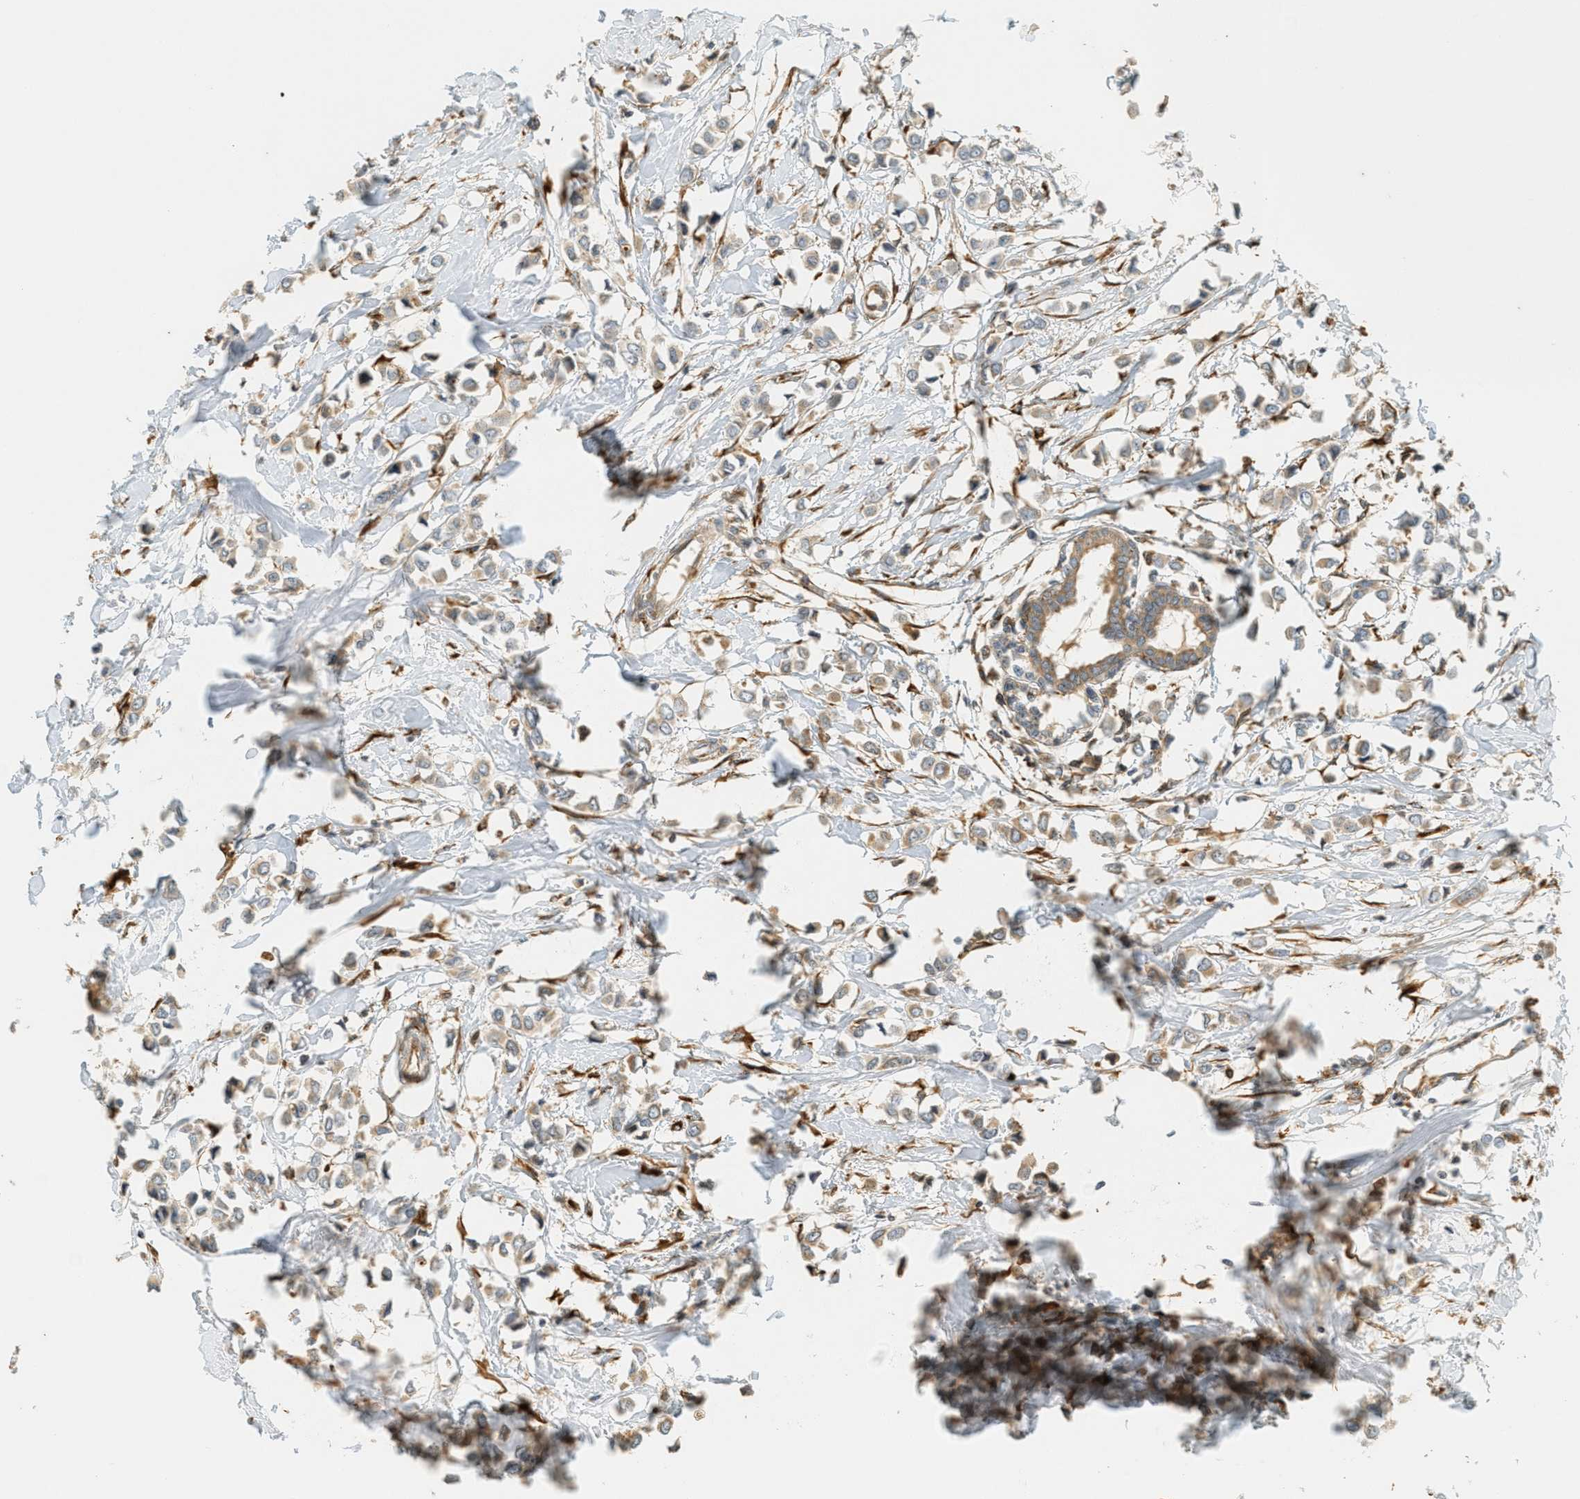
{"staining": {"intensity": "weak", "quantity": ">75%", "location": "cytoplasmic/membranous"}, "tissue": "breast cancer", "cell_type": "Tumor cells", "image_type": "cancer", "snomed": [{"axis": "morphology", "description": "Lobular carcinoma"}, {"axis": "topography", "description": "Breast"}], "caption": "This photomicrograph shows breast lobular carcinoma stained with immunohistochemistry to label a protein in brown. The cytoplasmic/membranous of tumor cells show weak positivity for the protein. Nuclei are counter-stained blue.", "gene": "PDK1", "patient": {"sex": "female", "age": 51}}